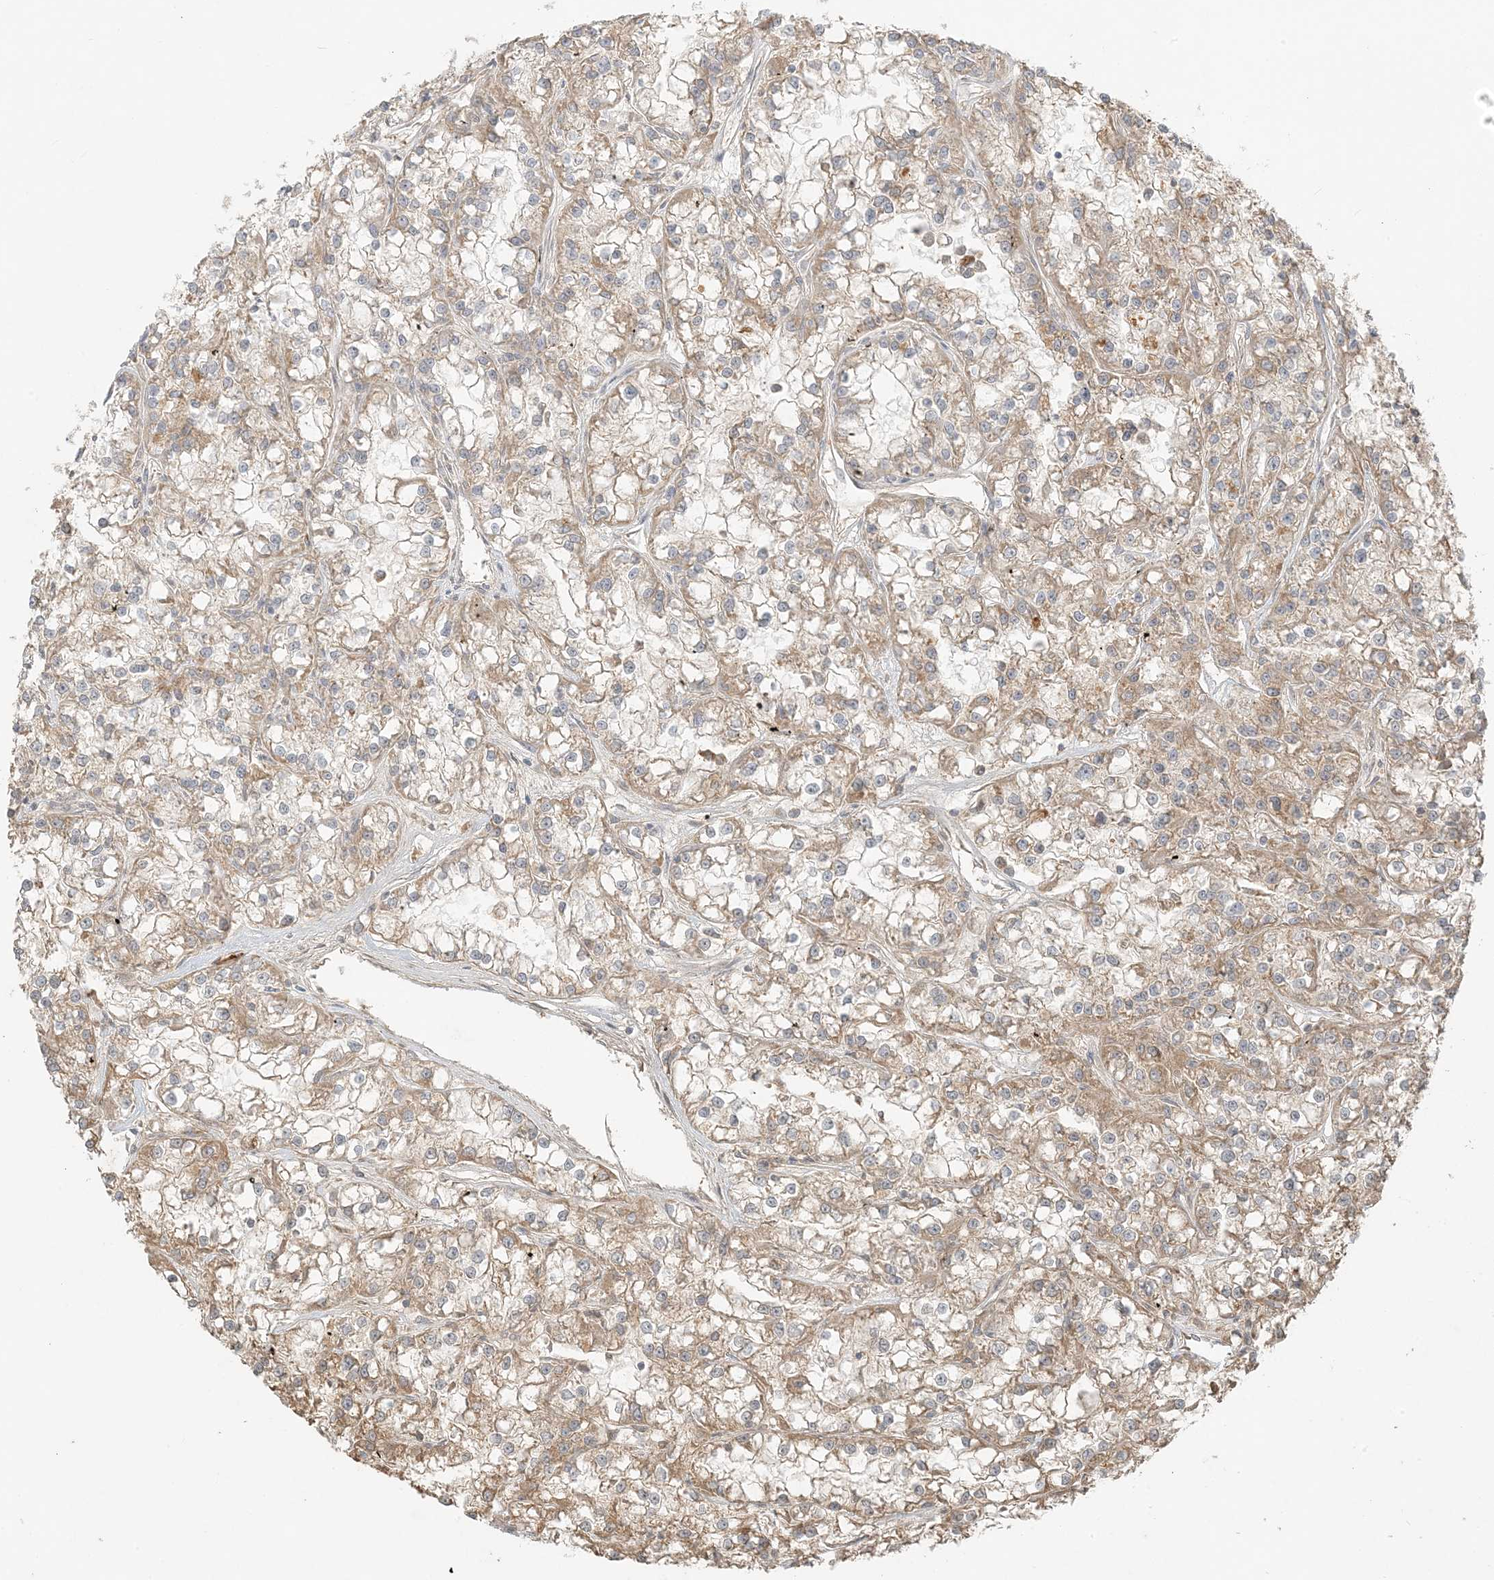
{"staining": {"intensity": "moderate", "quantity": ">75%", "location": "cytoplasmic/membranous"}, "tissue": "renal cancer", "cell_type": "Tumor cells", "image_type": "cancer", "snomed": [{"axis": "morphology", "description": "Adenocarcinoma, NOS"}, {"axis": "topography", "description": "Kidney"}], "caption": "Approximately >75% of tumor cells in renal adenocarcinoma reveal moderate cytoplasmic/membranous protein expression as visualized by brown immunohistochemical staining.", "gene": "MCOLN1", "patient": {"sex": "female", "age": 52}}